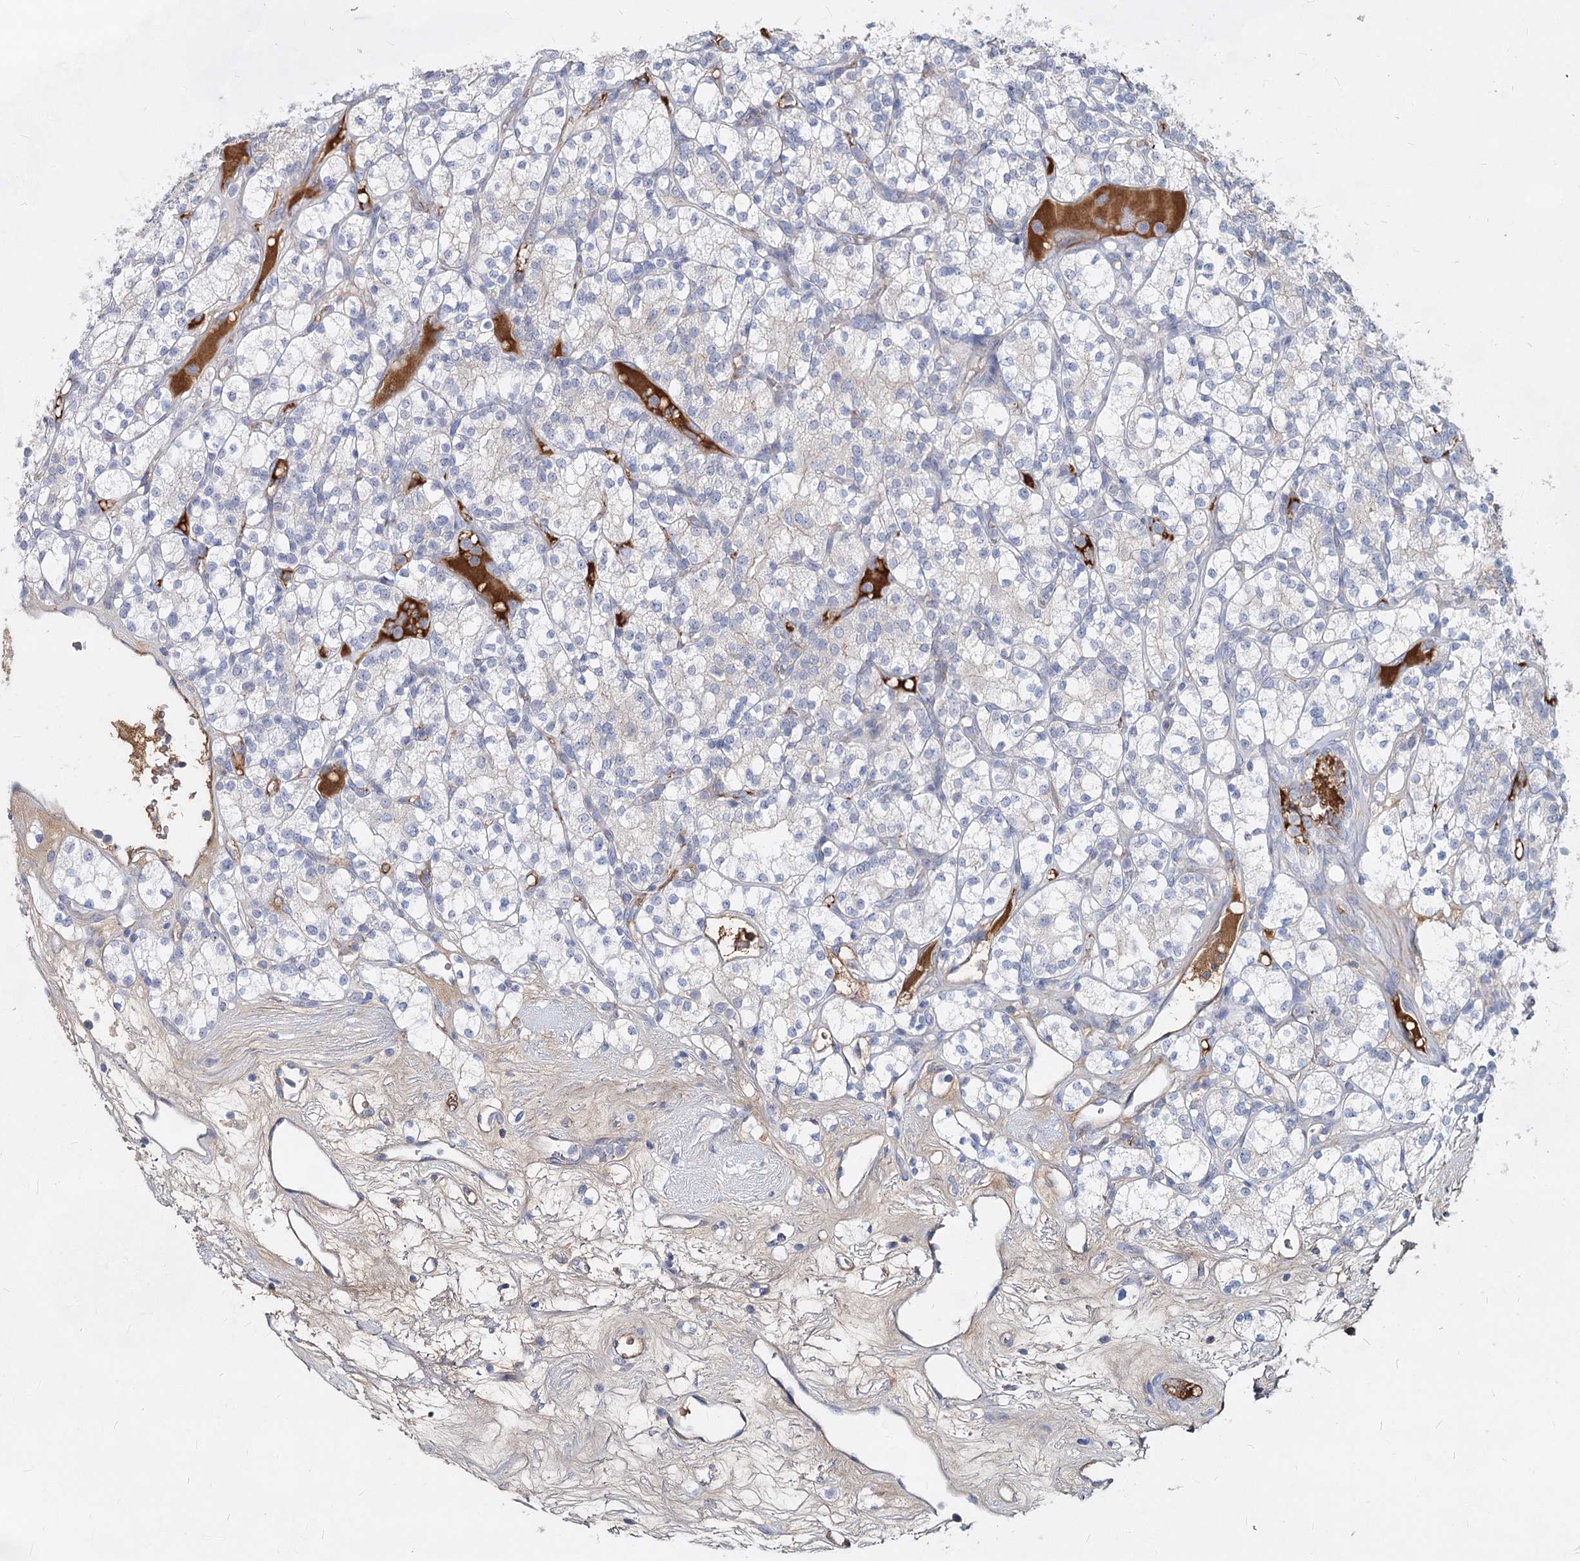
{"staining": {"intensity": "negative", "quantity": "none", "location": "none"}, "tissue": "renal cancer", "cell_type": "Tumor cells", "image_type": "cancer", "snomed": [{"axis": "morphology", "description": "Adenocarcinoma, NOS"}, {"axis": "topography", "description": "Kidney"}], "caption": "Immunohistochemistry of renal cancer (adenocarcinoma) demonstrates no staining in tumor cells.", "gene": "TASOR2", "patient": {"sex": "male", "age": 77}}